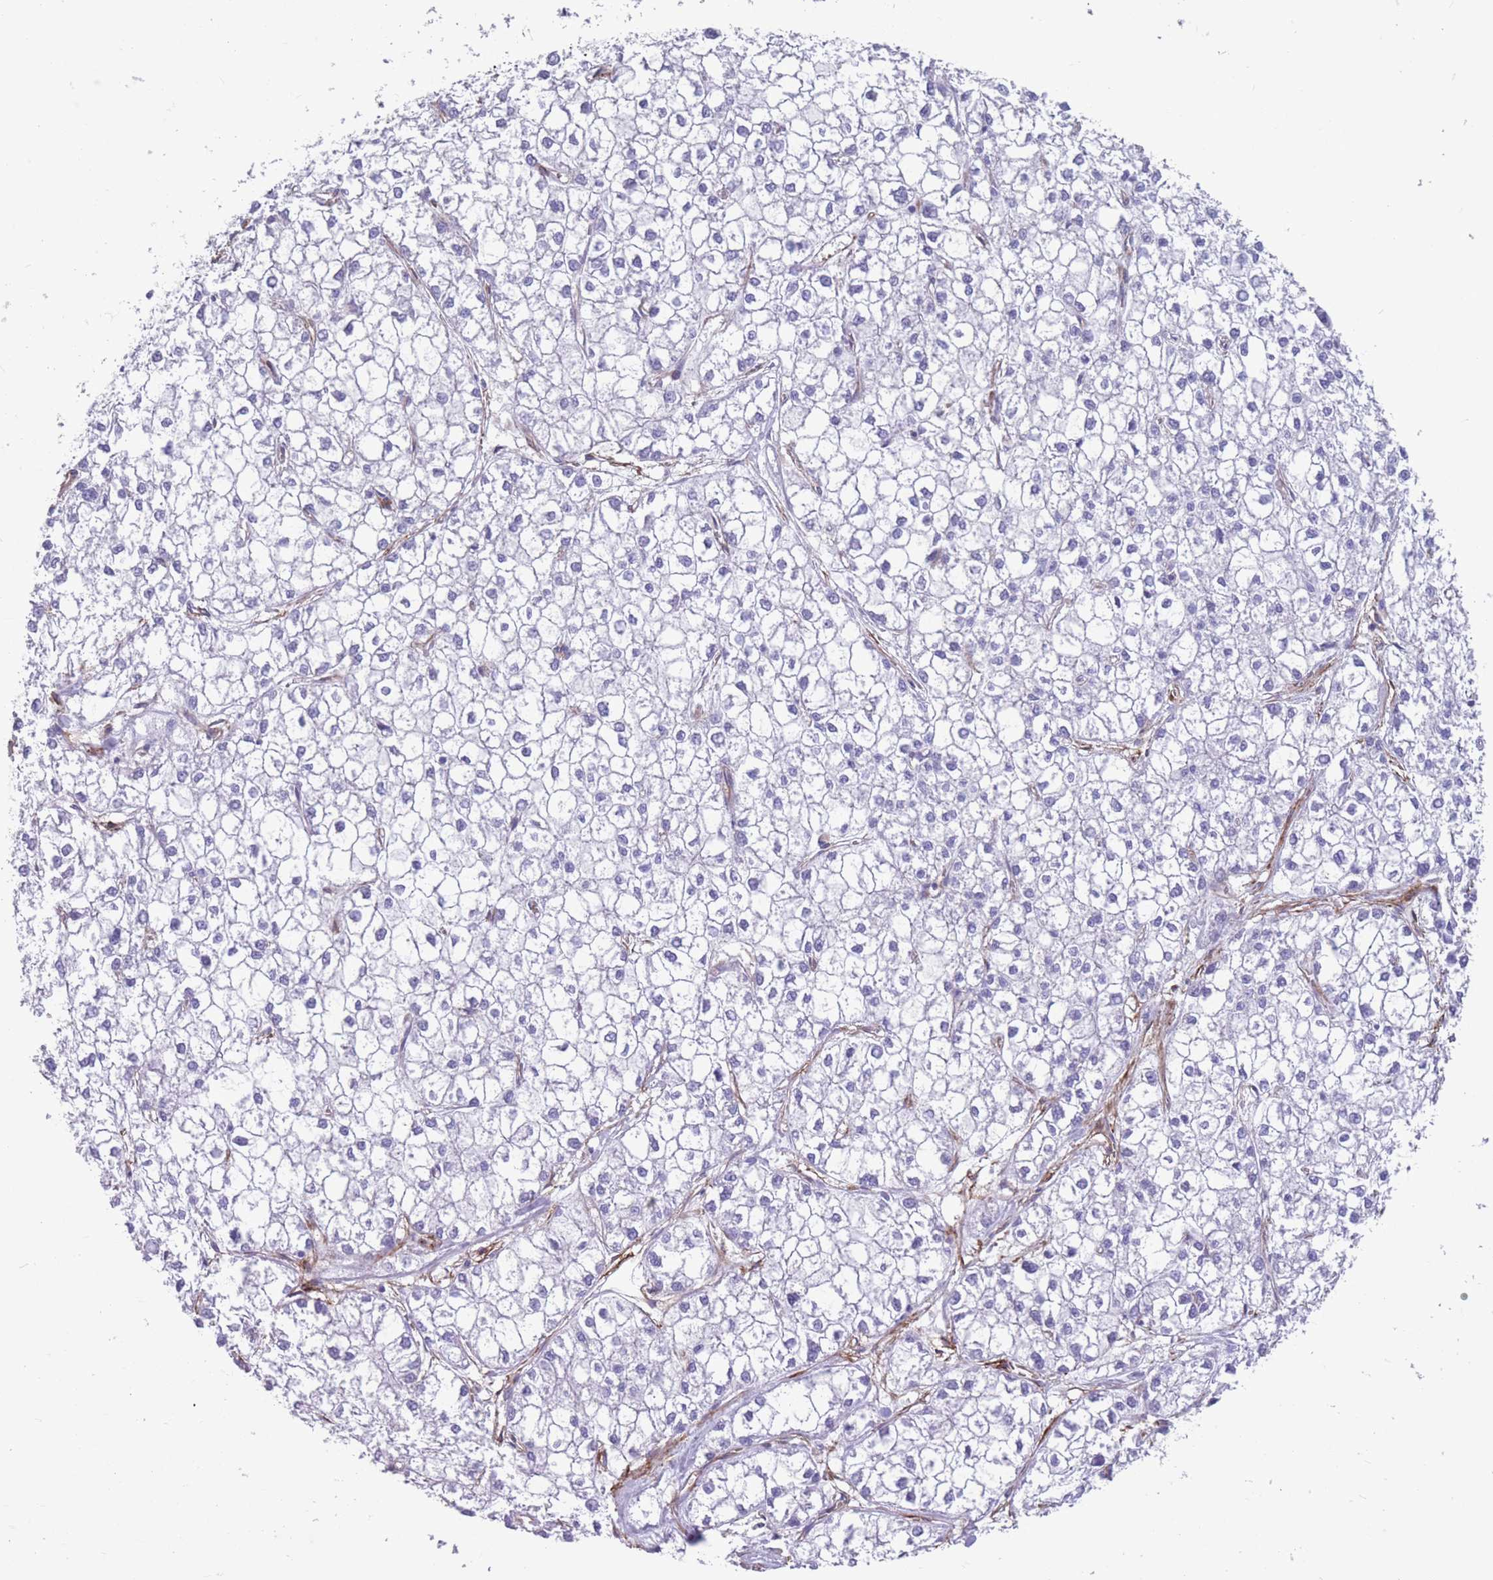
{"staining": {"intensity": "negative", "quantity": "none", "location": "none"}, "tissue": "liver cancer", "cell_type": "Tumor cells", "image_type": "cancer", "snomed": [{"axis": "morphology", "description": "Carcinoma, Hepatocellular, NOS"}, {"axis": "topography", "description": "Liver"}], "caption": "Liver cancer (hepatocellular carcinoma) was stained to show a protein in brown. There is no significant positivity in tumor cells.", "gene": "DPYD", "patient": {"sex": "female", "age": 43}}